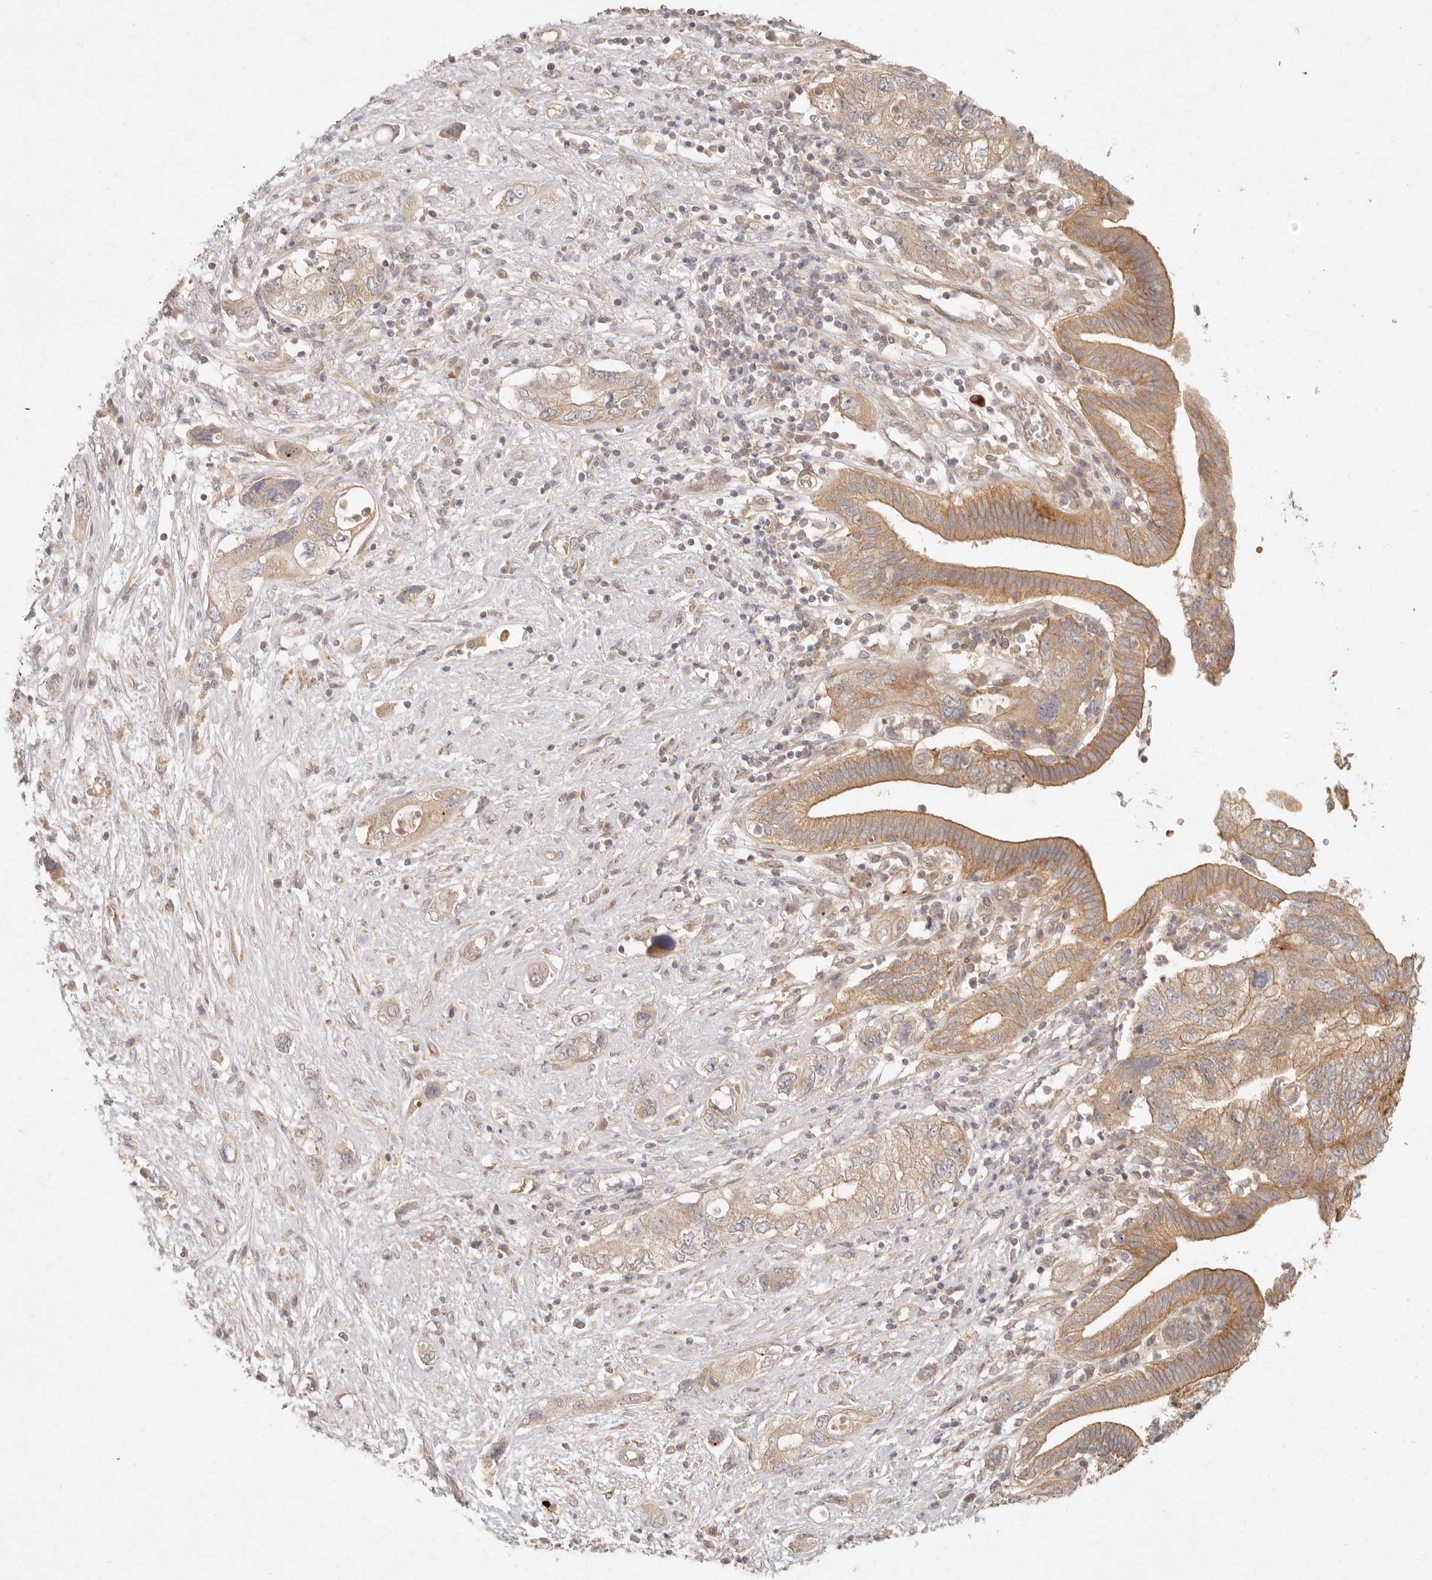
{"staining": {"intensity": "moderate", "quantity": ">75%", "location": "cytoplasmic/membranous"}, "tissue": "pancreatic cancer", "cell_type": "Tumor cells", "image_type": "cancer", "snomed": [{"axis": "morphology", "description": "Adenocarcinoma, NOS"}, {"axis": "topography", "description": "Pancreas"}], "caption": "Pancreatic cancer stained with a brown dye shows moderate cytoplasmic/membranous positive staining in approximately >75% of tumor cells.", "gene": "PPP1R3B", "patient": {"sex": "female", "age": 73}}